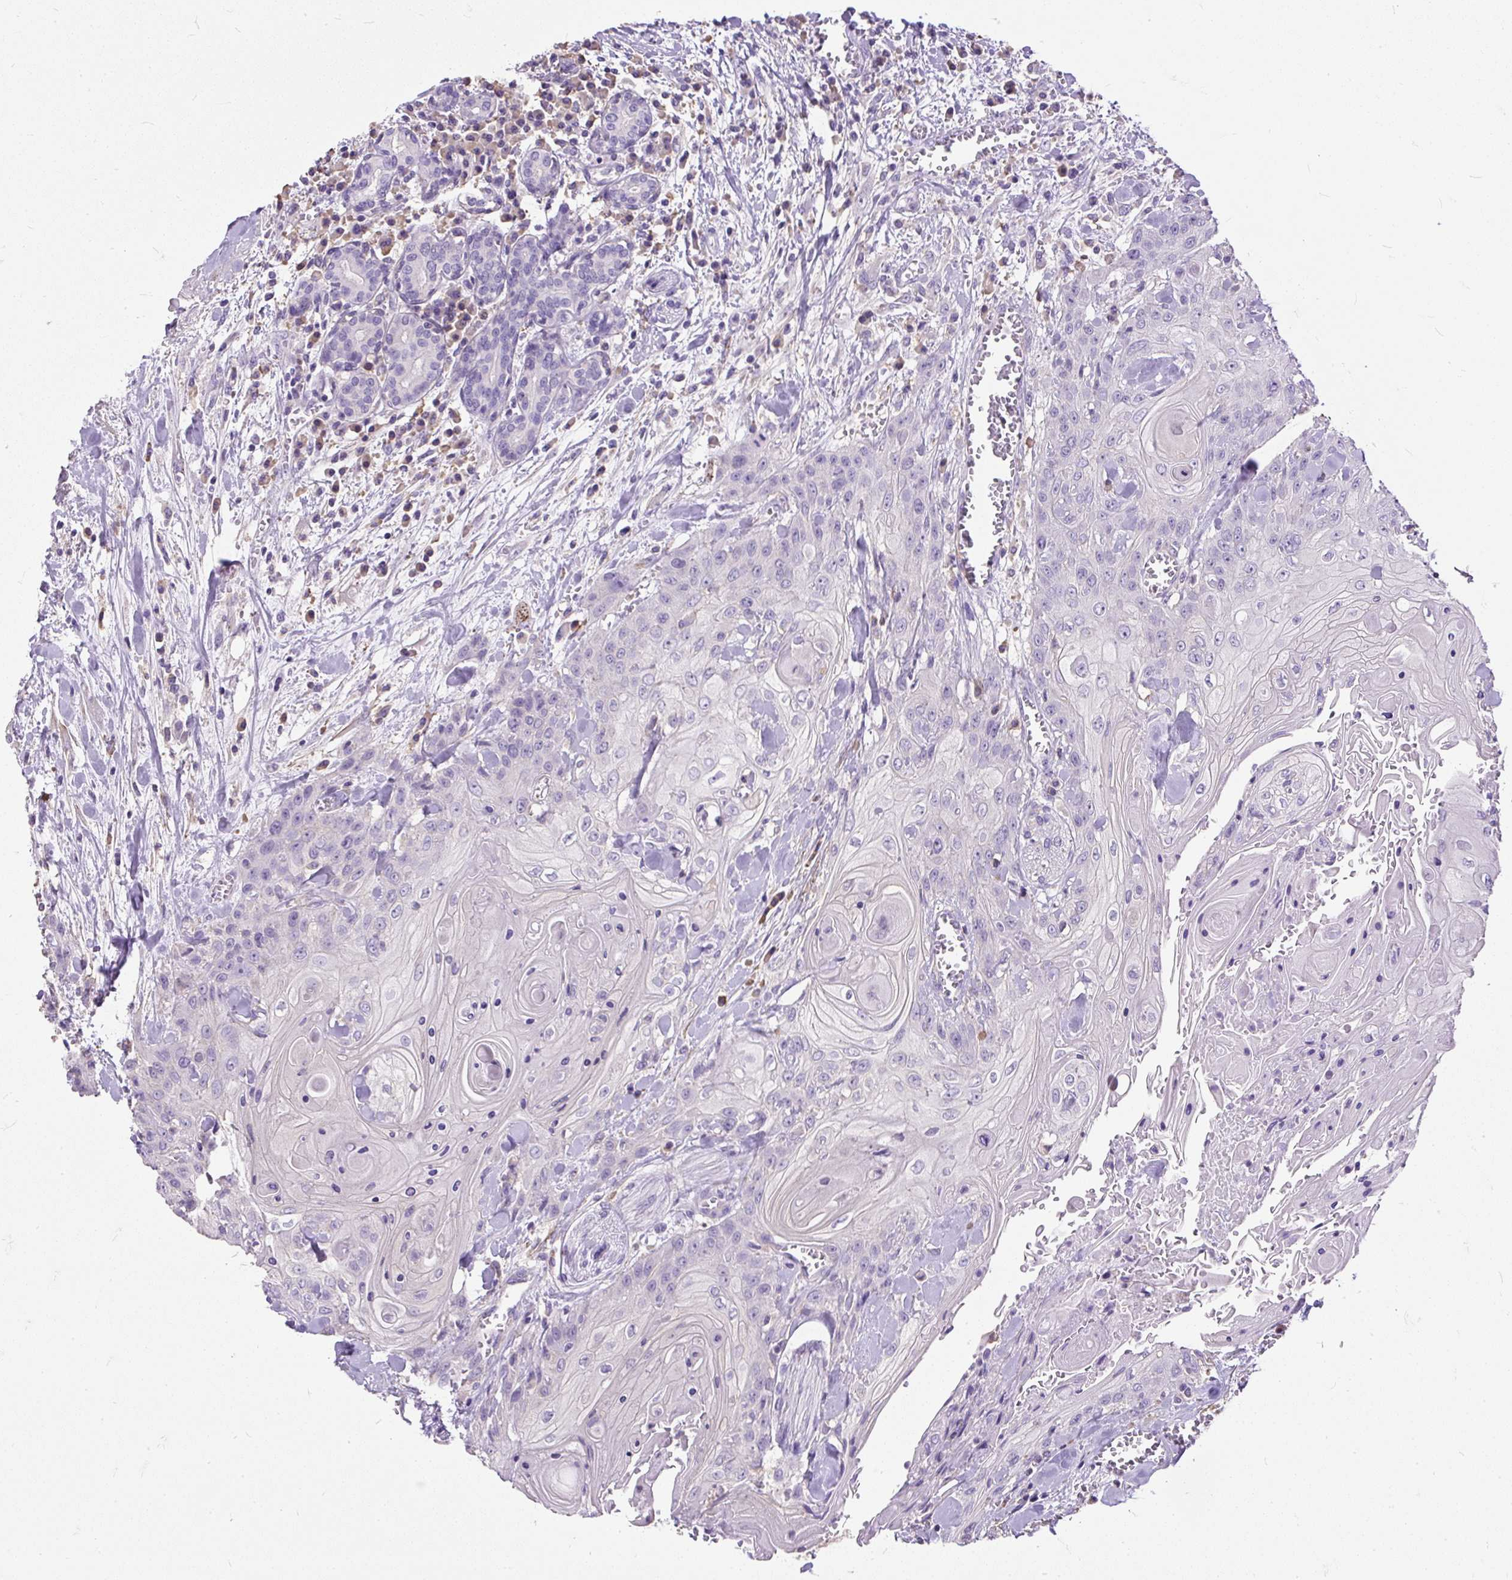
{"staining": {"intensity": "negative", "quantity": "none", "location": "none"}, "tissue": "head and neck cancer", "cell_type": "Tumor cells", "image_type": "cancer", "snomed": [{"axis": "morphology", "description": "Squamous cell carcinoma, NOS"}, {"axis": "topography", "description": "Head-Neck"}], "caption": "DAB immunohistochemical staining of human head and neck cancer (squamous cell carcinoma) exhibits no significant staining in tumor cells.", "gene": "GBX1", "patient": {"sex": "female", "age": 43}}